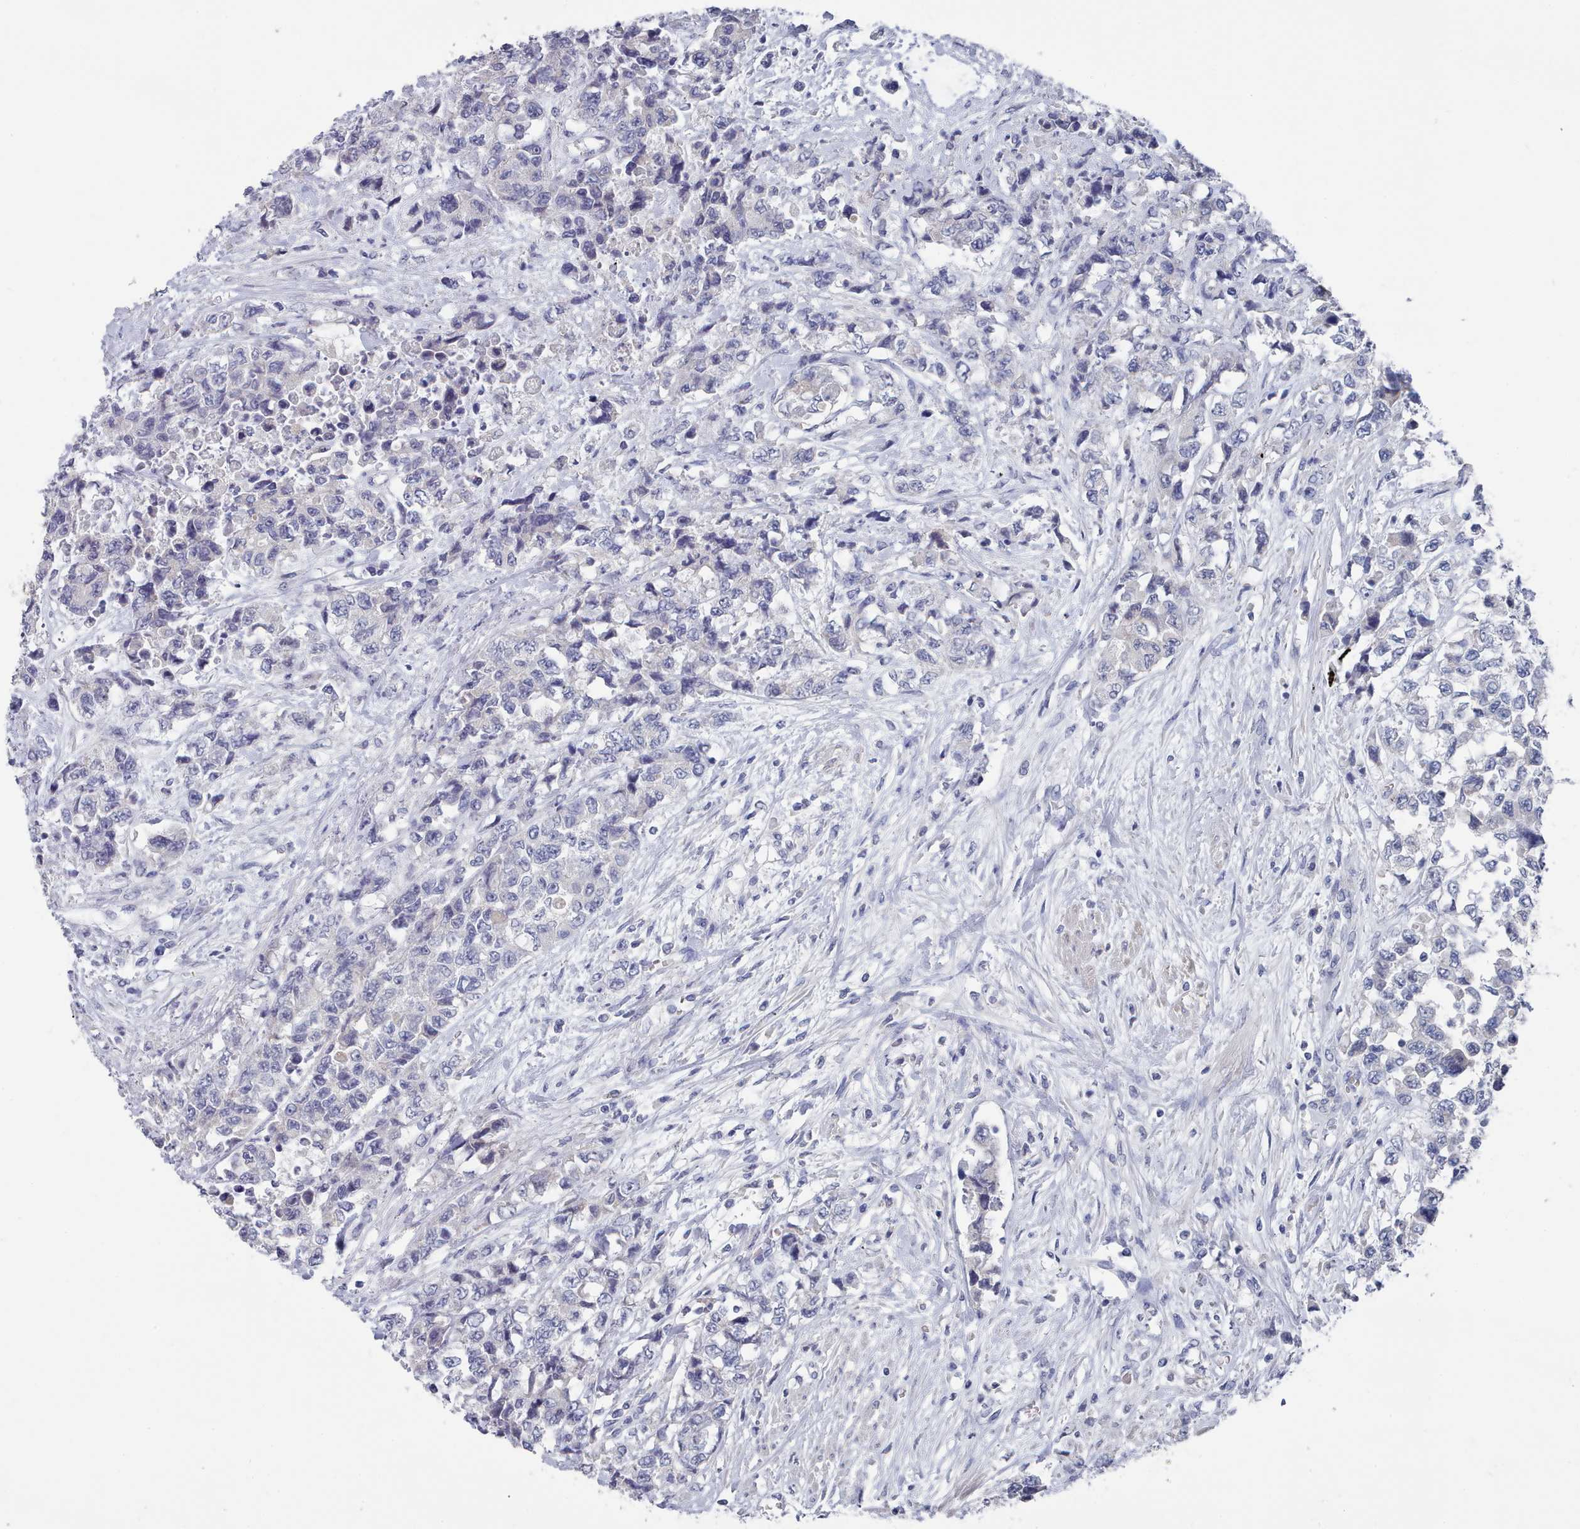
{"staining": {"intensity": "negative", "quantity": "none", "location": "none"}, "tissue": "urothelial cancer", "cell_type": "Tumor cells", "image_type": "cancer", "snomed": [{"axis": "morphology", "description": "Urothelial carcinoma, High grade"}, {"axis": "topography", "description": "Urinary bladder"}], "caption": "Urothelial cancer was stained to show a protein in brown. There is no significant positivity in tumor cells.", "gene": "ACAD11", "patient": {"sex": "female", "age": 78}}